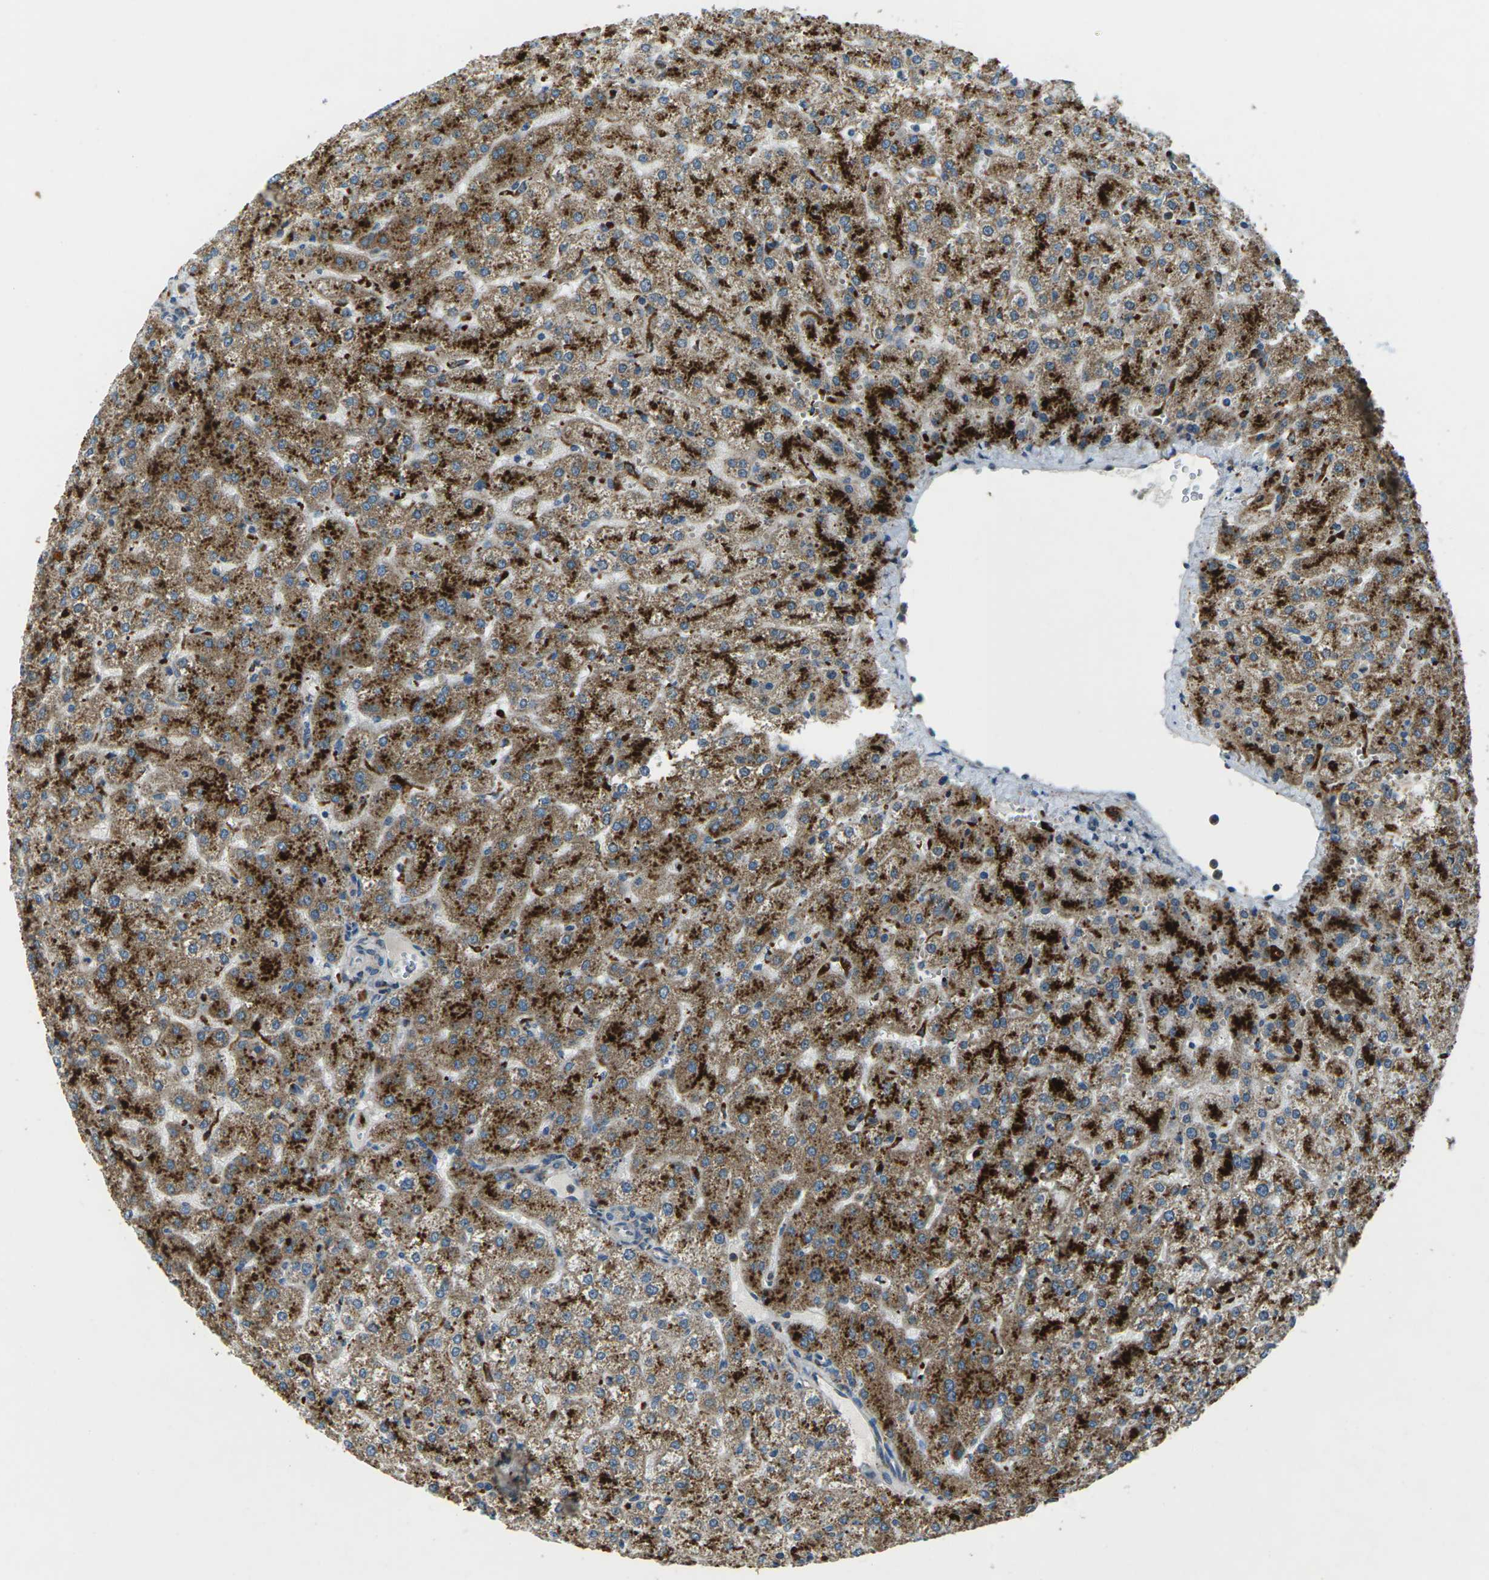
{"staining": {"intensity": "weak", "quantity": "25%-75%", "location": "cytoplasmic/membranous"}, "tissue": "liver", "cell_type": "Cholangiocytes", "image_type": "normal", "snomed": [{"axis": "morphology", "description": "Normal tissue, NOS"}, {"axis": "topography", "description": "Liver"}], "caption": "Benign liver exhibits weak cytoplasmic/membranous positivity in about 25%-75% of cholangiocytes, visualized by immunohistochemistry.", "gene": "SLC31A2", "patient": {"sex": "female", "age": 32}}